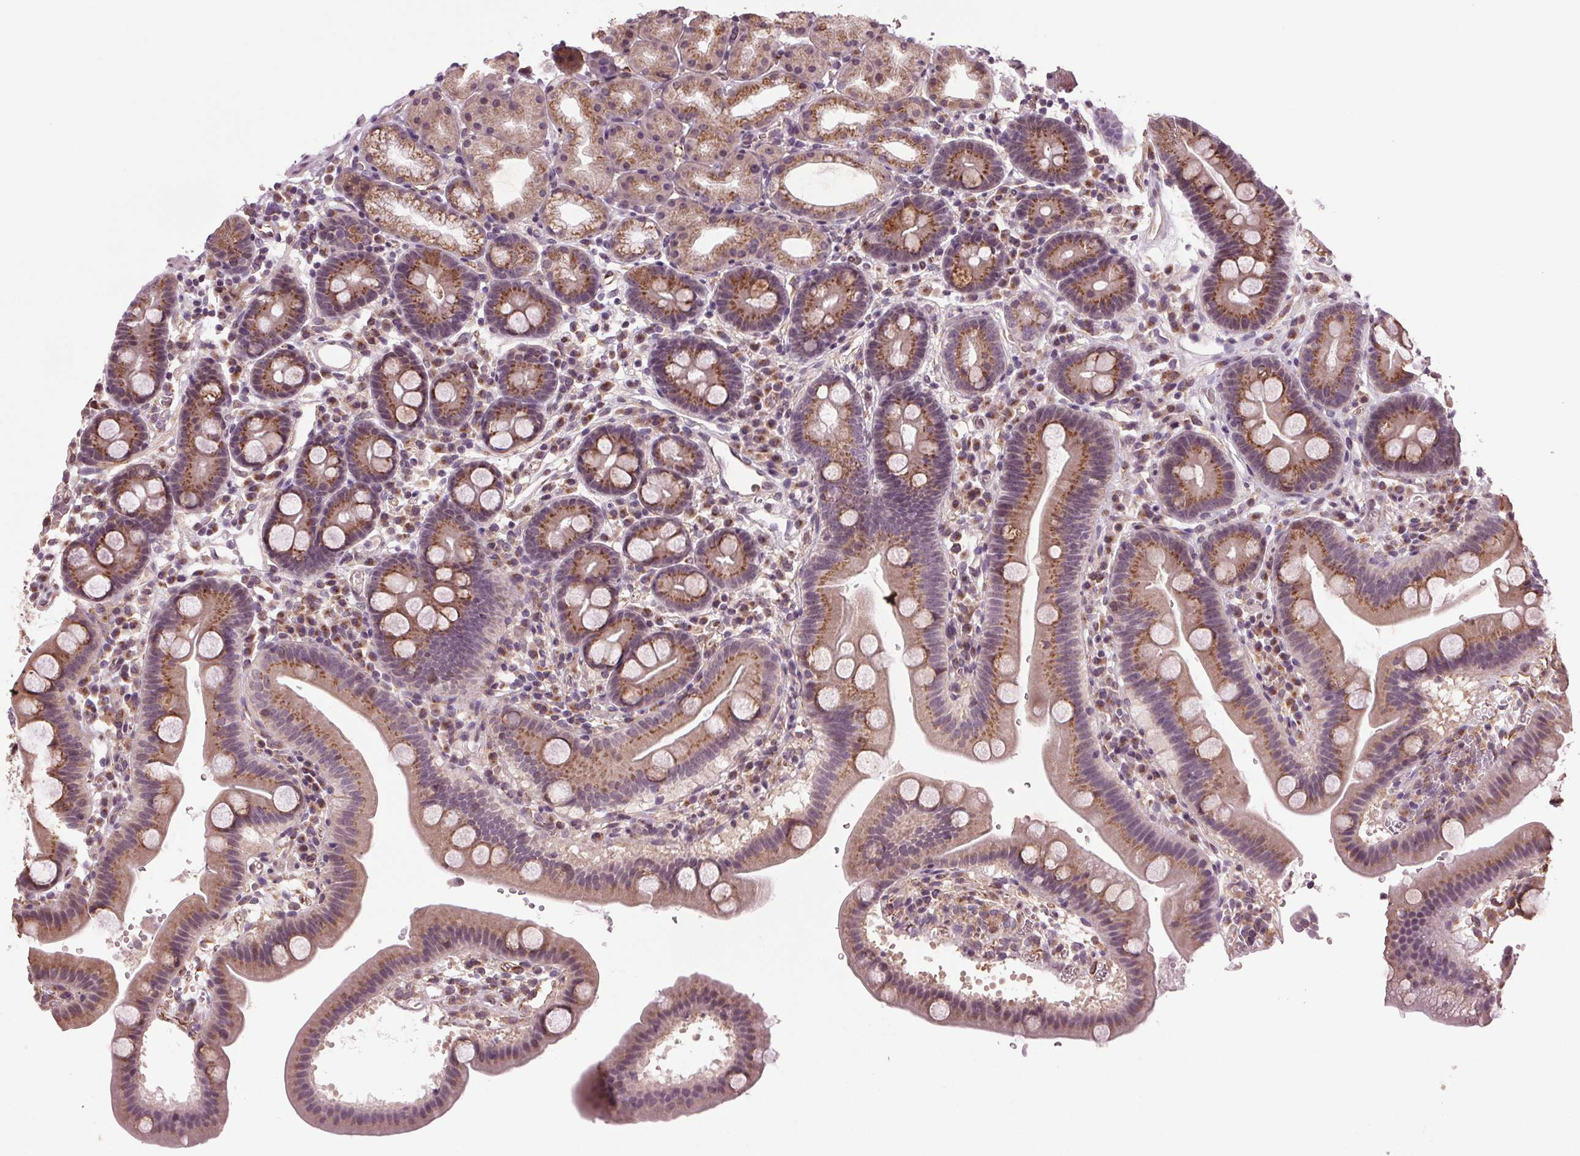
{"staining": {"intensity": "moderate", "quantity": ">75%", "location": "cytoplasmic/membranous"}, "tissue": "duodenum", "cell_type": "Glandular cells", "image_type": "normal", "snomed": [{"axis": "morphology", "description": "Normal tissue, NOS"}, {"axis": "topography", "description": "Duodenum"}], "caption": "IHC (DAB (3,3'-diaminobenzidine)) staining of unremarkable human duodenum displays moderate cytoplasmic/membranous protein staining in approximately >75% of glandular cells.", "gene": "BSDC1", "patient": {"sex": "male", "age": 59}}